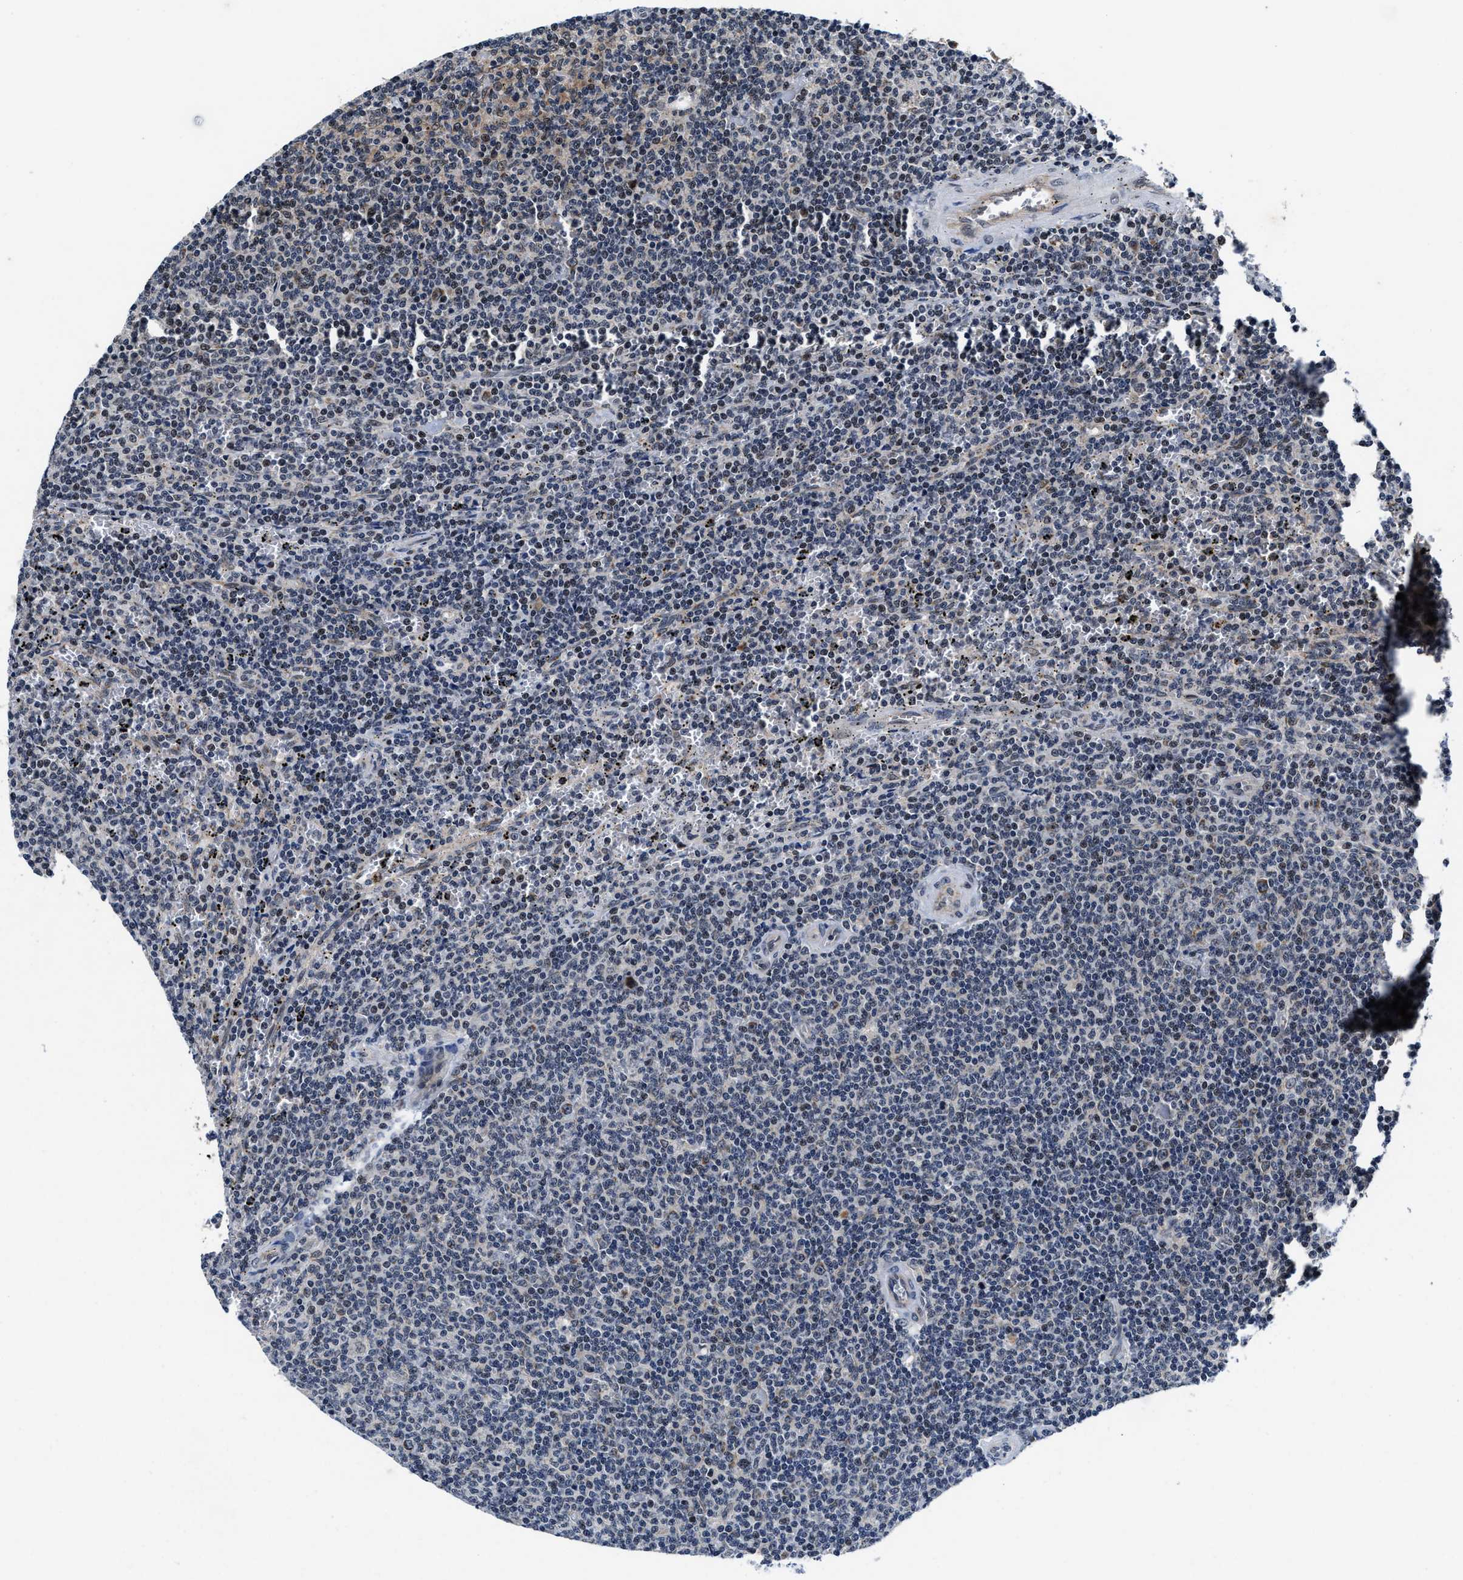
{"staining": {"intensity": "negative", "quantity": "none", "location": "none"}, "tissue": "lymphoma", "cell_type": "Tumor cells", "image_type": "cancer", "snomed": [{"axis": "morphology", "description": "Malignant lymphoma, non-Hodgkin's type, Low grade"}, {"axis": "topography", "description": "Spleen"}], "caption": "Low-grade malignant lymphoma, non-Hodgkin's type was stained to show a protein in brown. There is no significant positivity in tumor cells.", "gene": "TMEM53", "patient": {"sex": "female", "age": 50}}